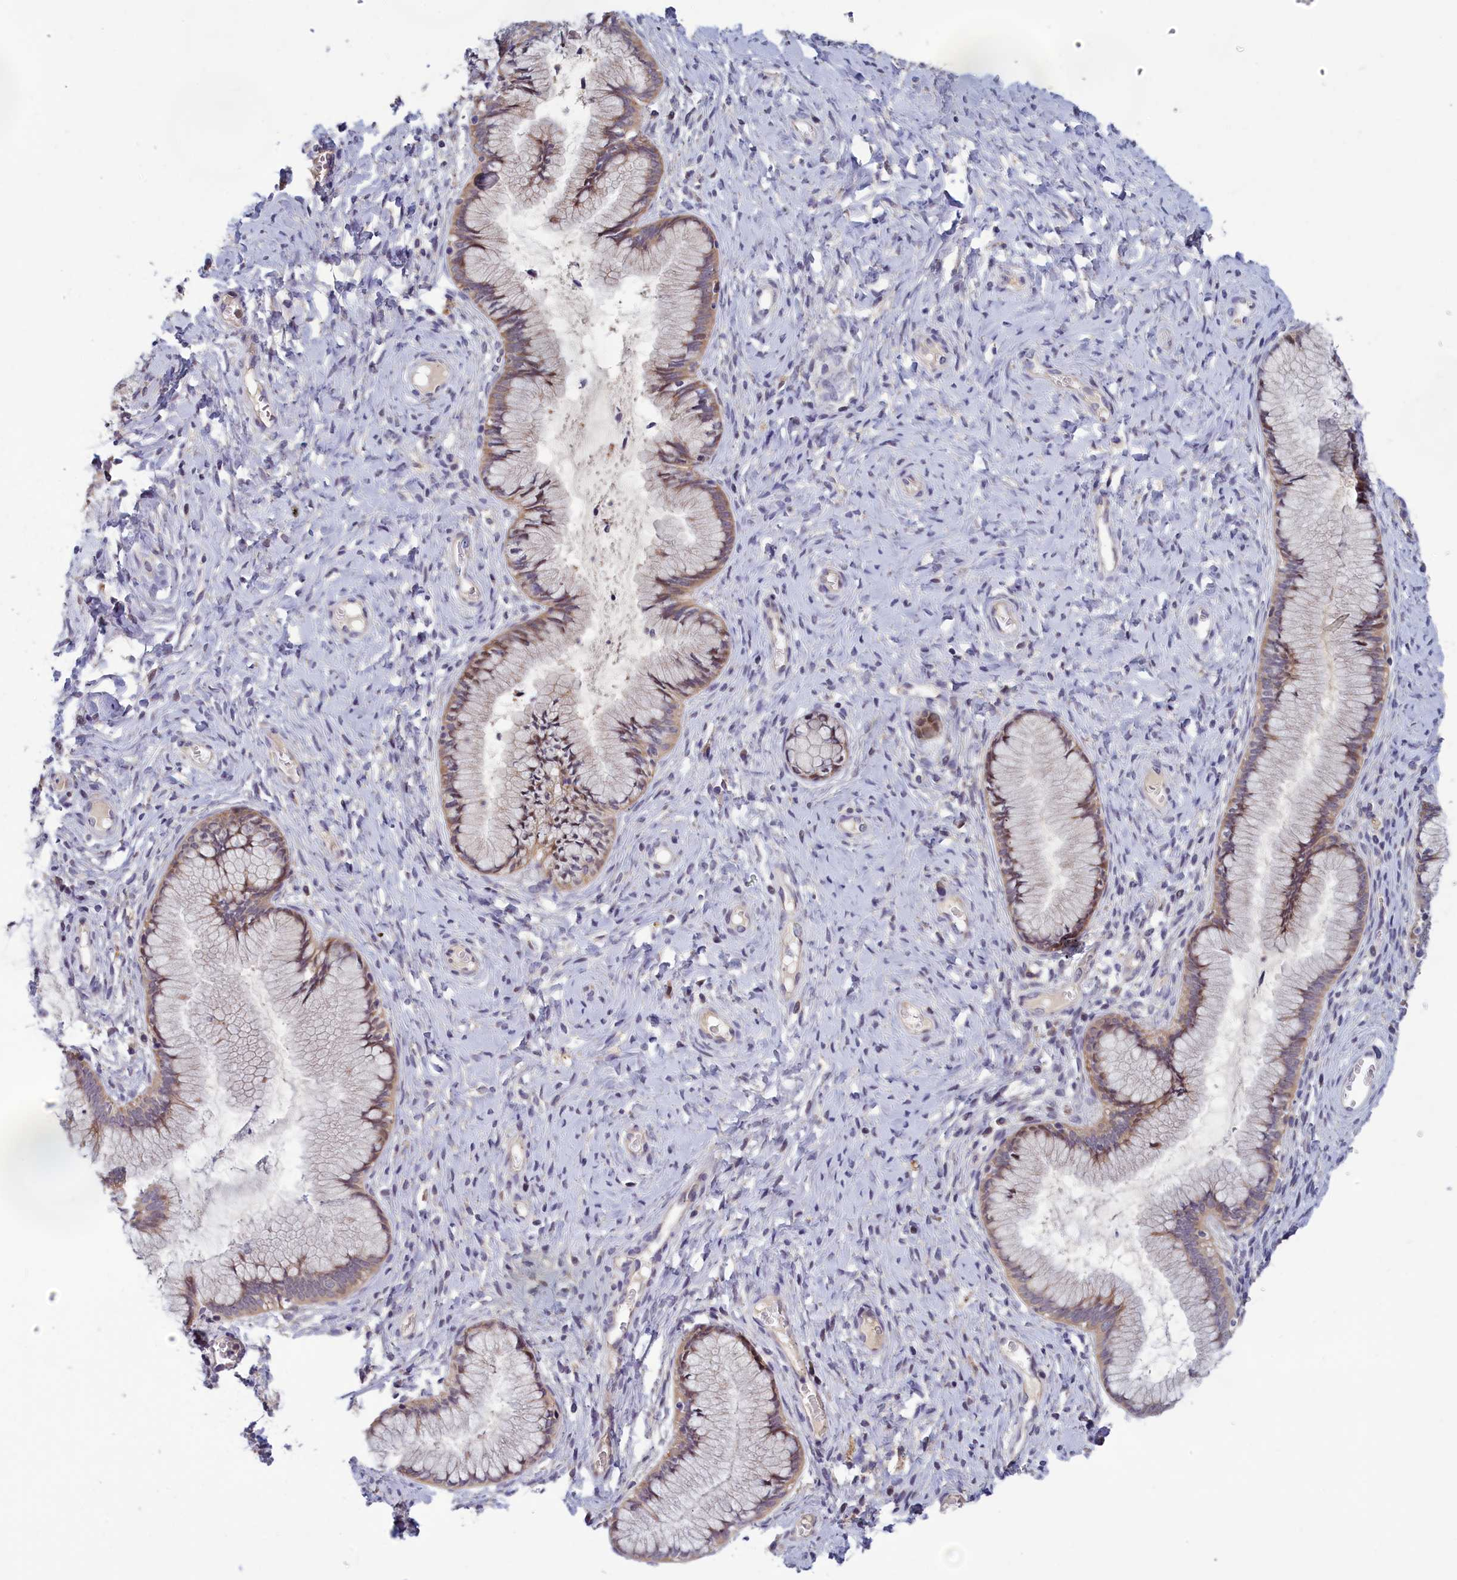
{"staining": {"intensity": "weak", "quantity": ">75%", "location": "cytoplasmic/membranous"}, "tissue": "cervix", "cell_type": "Glandular cells", "image_type": "normal", "snomed": [{"axis": "morphology", "description": "Normal tissue, NOS"}, {"axis": "topography", "description": "Cervix"}], "caption": "Protein expression analysis of normal human cervix reveals weak cytoplasmic/membranous staining in approximately >75% of glandular cells. (brown staining indicates protein expression, while blue staining denotes nuclei).", "gene": "HECA", "patient": {"sex": "female", "age": 42}}